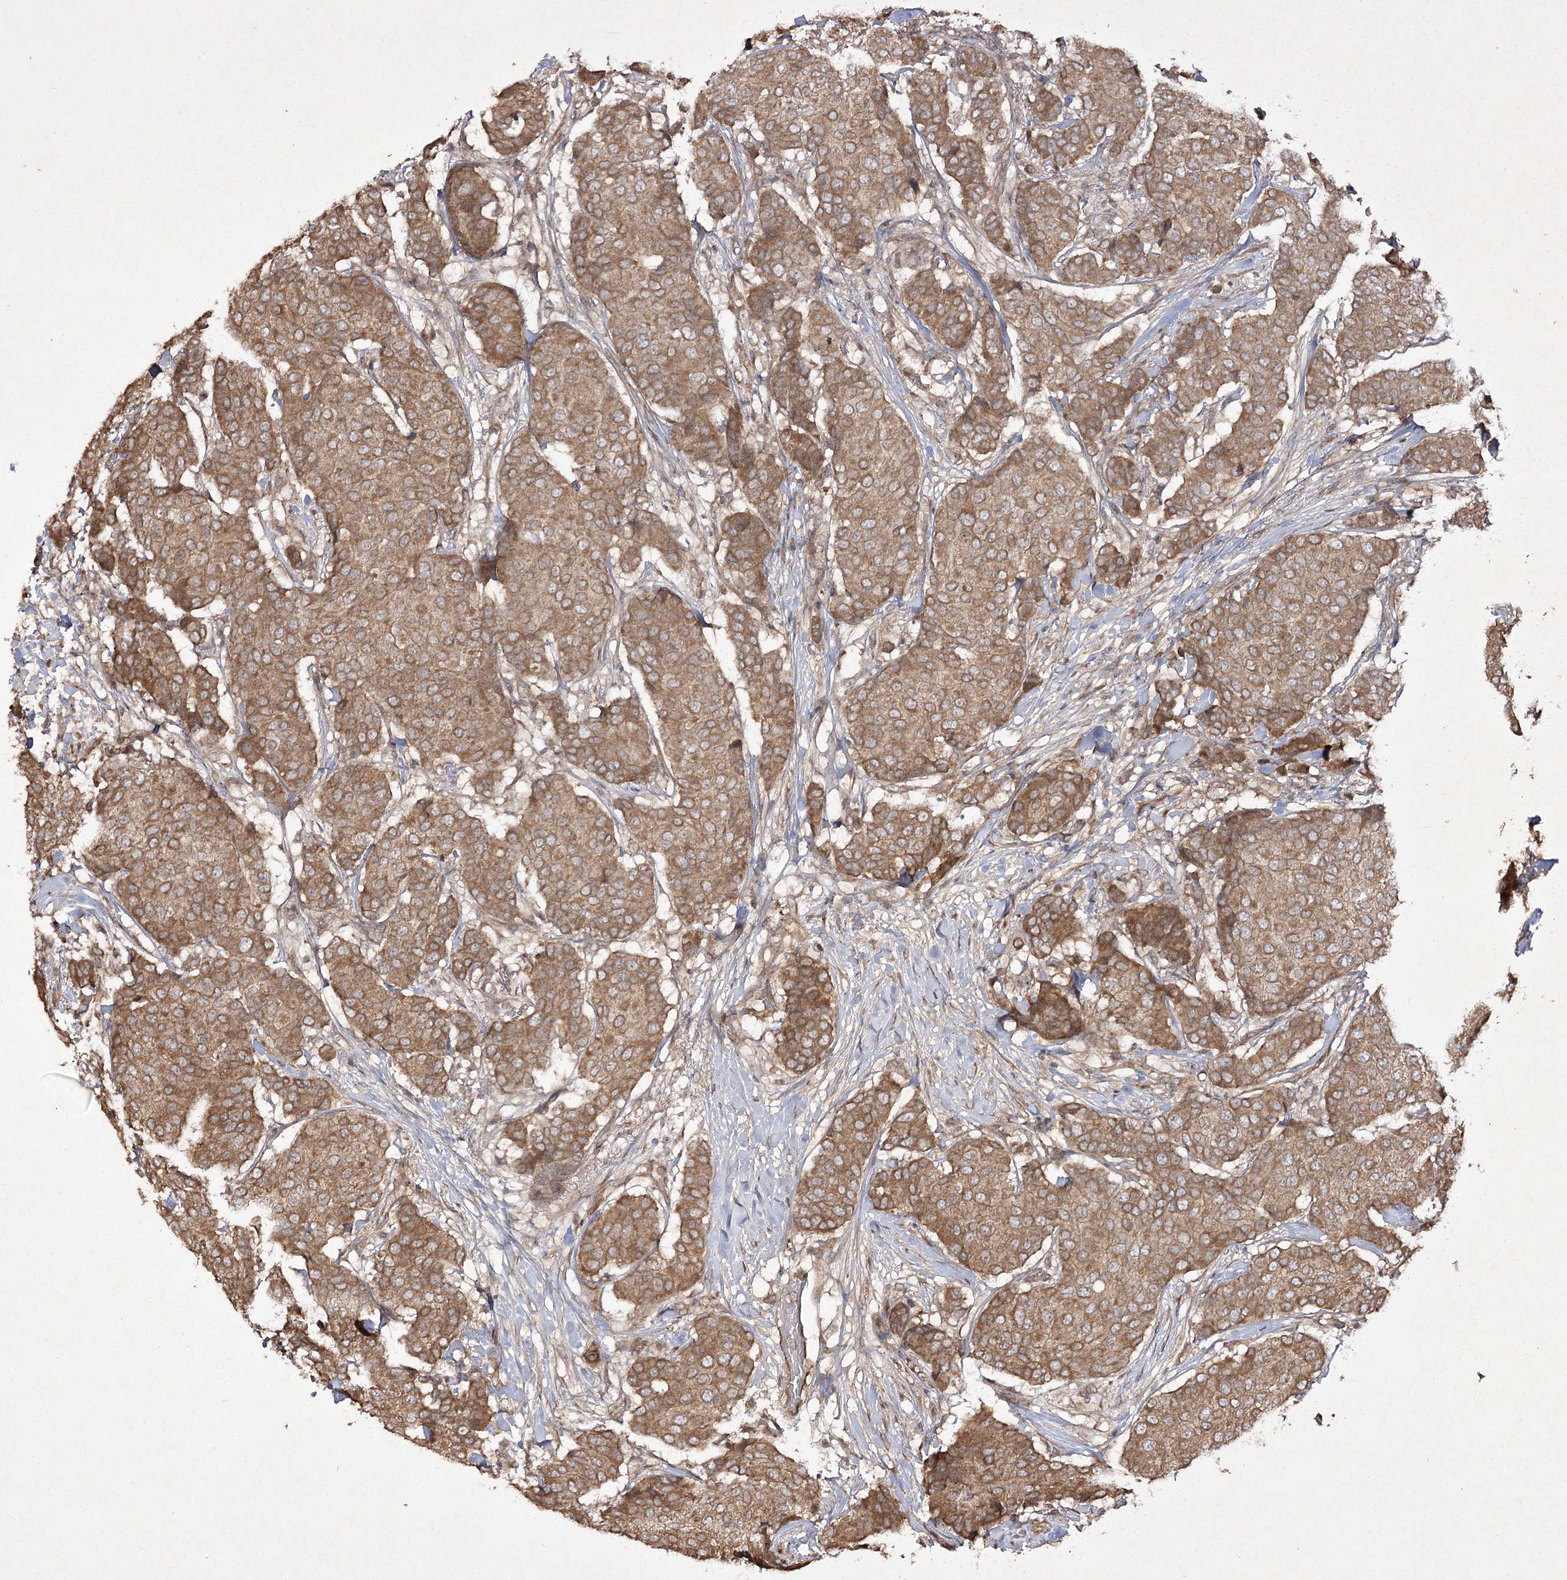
{"staining": {"intensity": "moderate", "quantity": ">75%", "location": "cytoplasmic/membranous"}, "tissue": "breast cancer", "cell_type": "Tumor cells", "image_type": "cancer", "snomed": [{"axis": "morphology", "description": "Duct carcinoma"}, {"axis": "topography", "description": "Breast"}], "caption": "Breast infiltrating ductal carcinoma stained with DAB (3,3'-diaminobenzidine) IHC displays medium levels of moderate cytoplasmic/membranous positivity in about >75% of tumor cells.", "gene": "FANCL", "patient": {"sex": "female", "age": 75}}